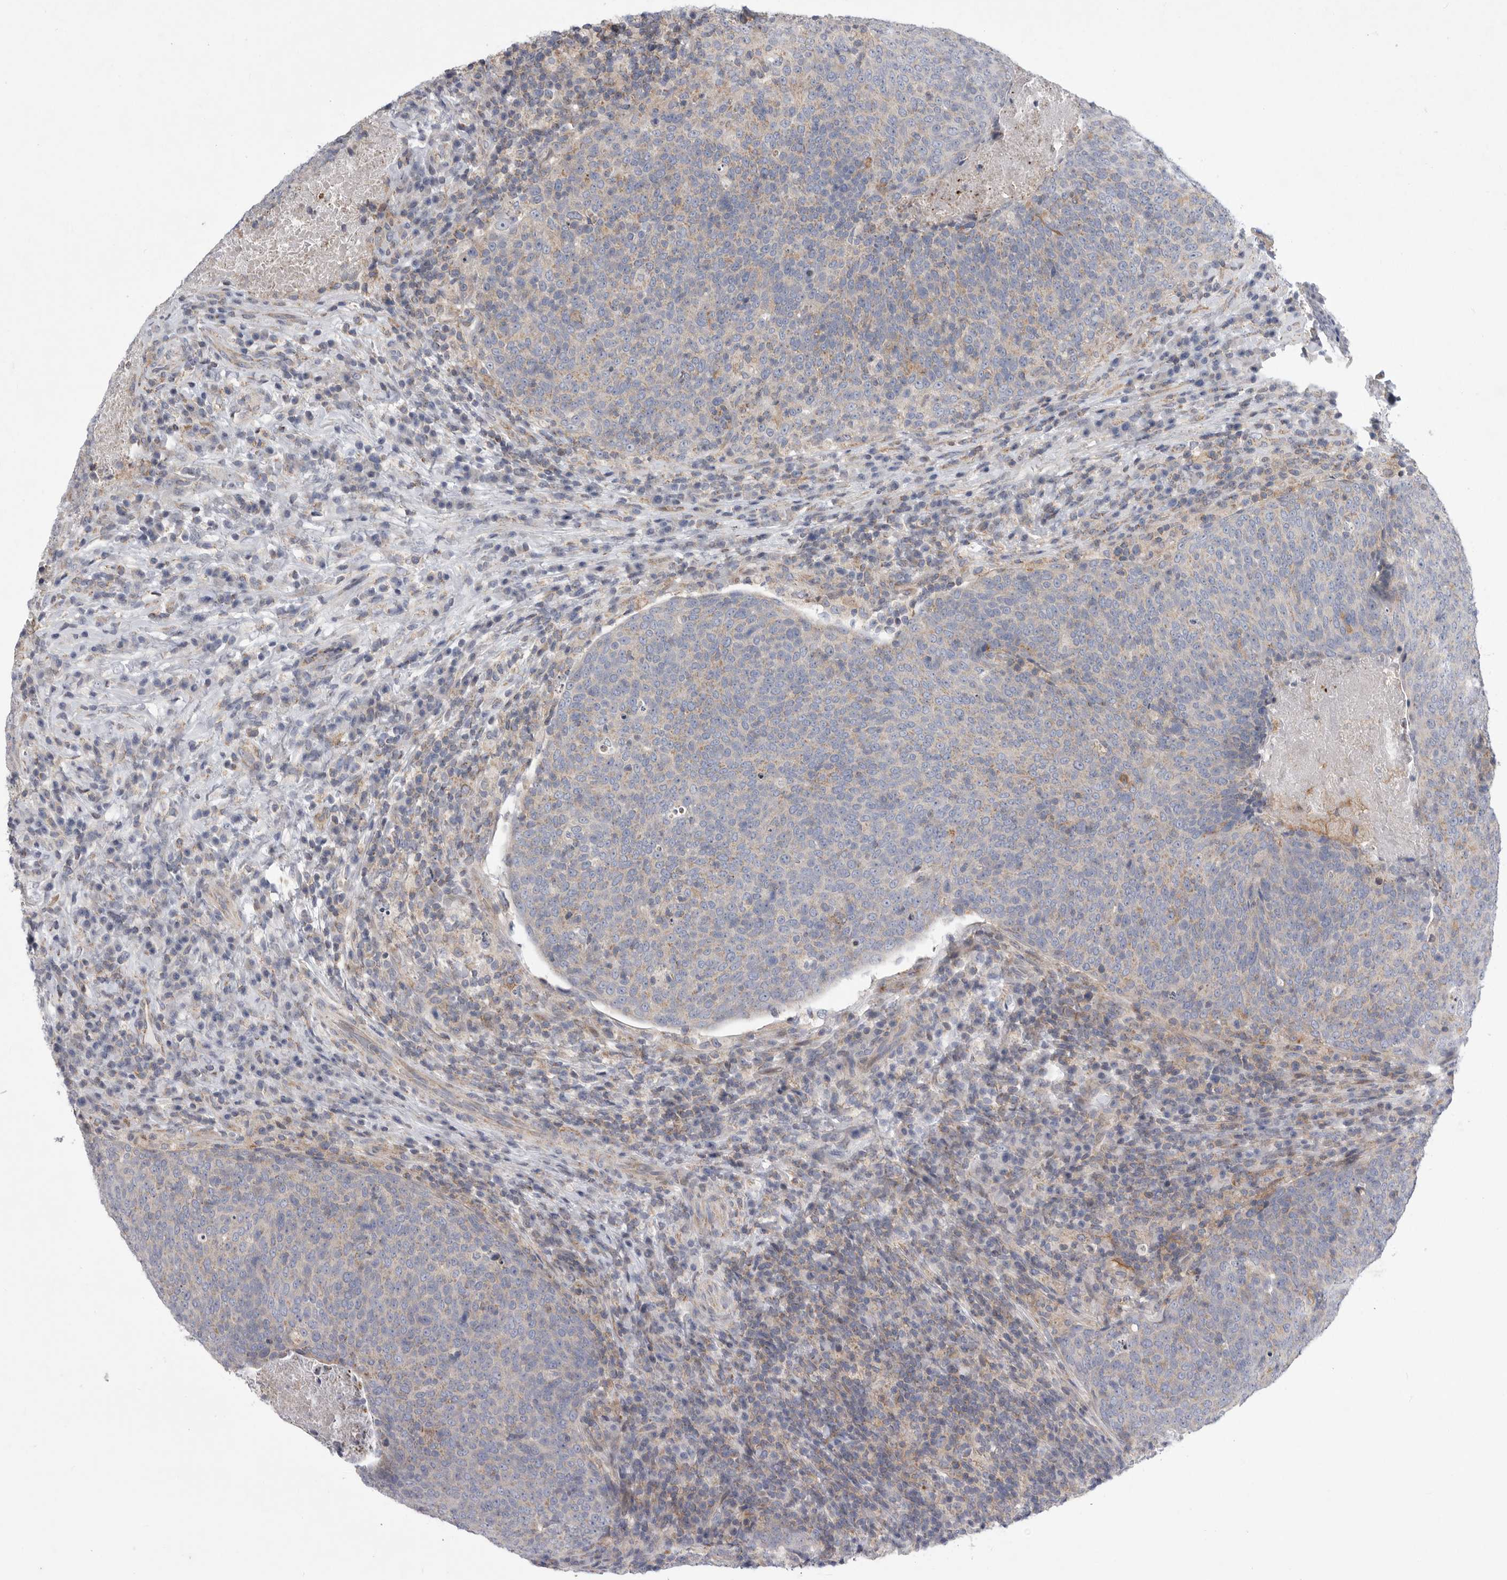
{"staining": {"intensity": "negative", "quantity": "none", "location": "none"}, "tissue": "head and neck cancer", "cell_type": "Tumor cells", "image_type": "cancer", "snomed": [{"axis": "morphology", "description": "Squamous cell carcinoma, NOS"}, {"axis": "morphology", "description": "Squamous cell carcinoma, metastatic, NOS"}, {"axis": "topography", "description": "Lymph node"}, {"axis": "topography", "description": "Head-Neck"}], "caption": "Immunohistochemistry micrograph of human metastatic squamous cell carcinoma (head and neck) stained for a protein (brown), which exhibits no positivity in tumor cells.", "gene": "MPZL1", "patient": {"sex": "male", "age": 62}}